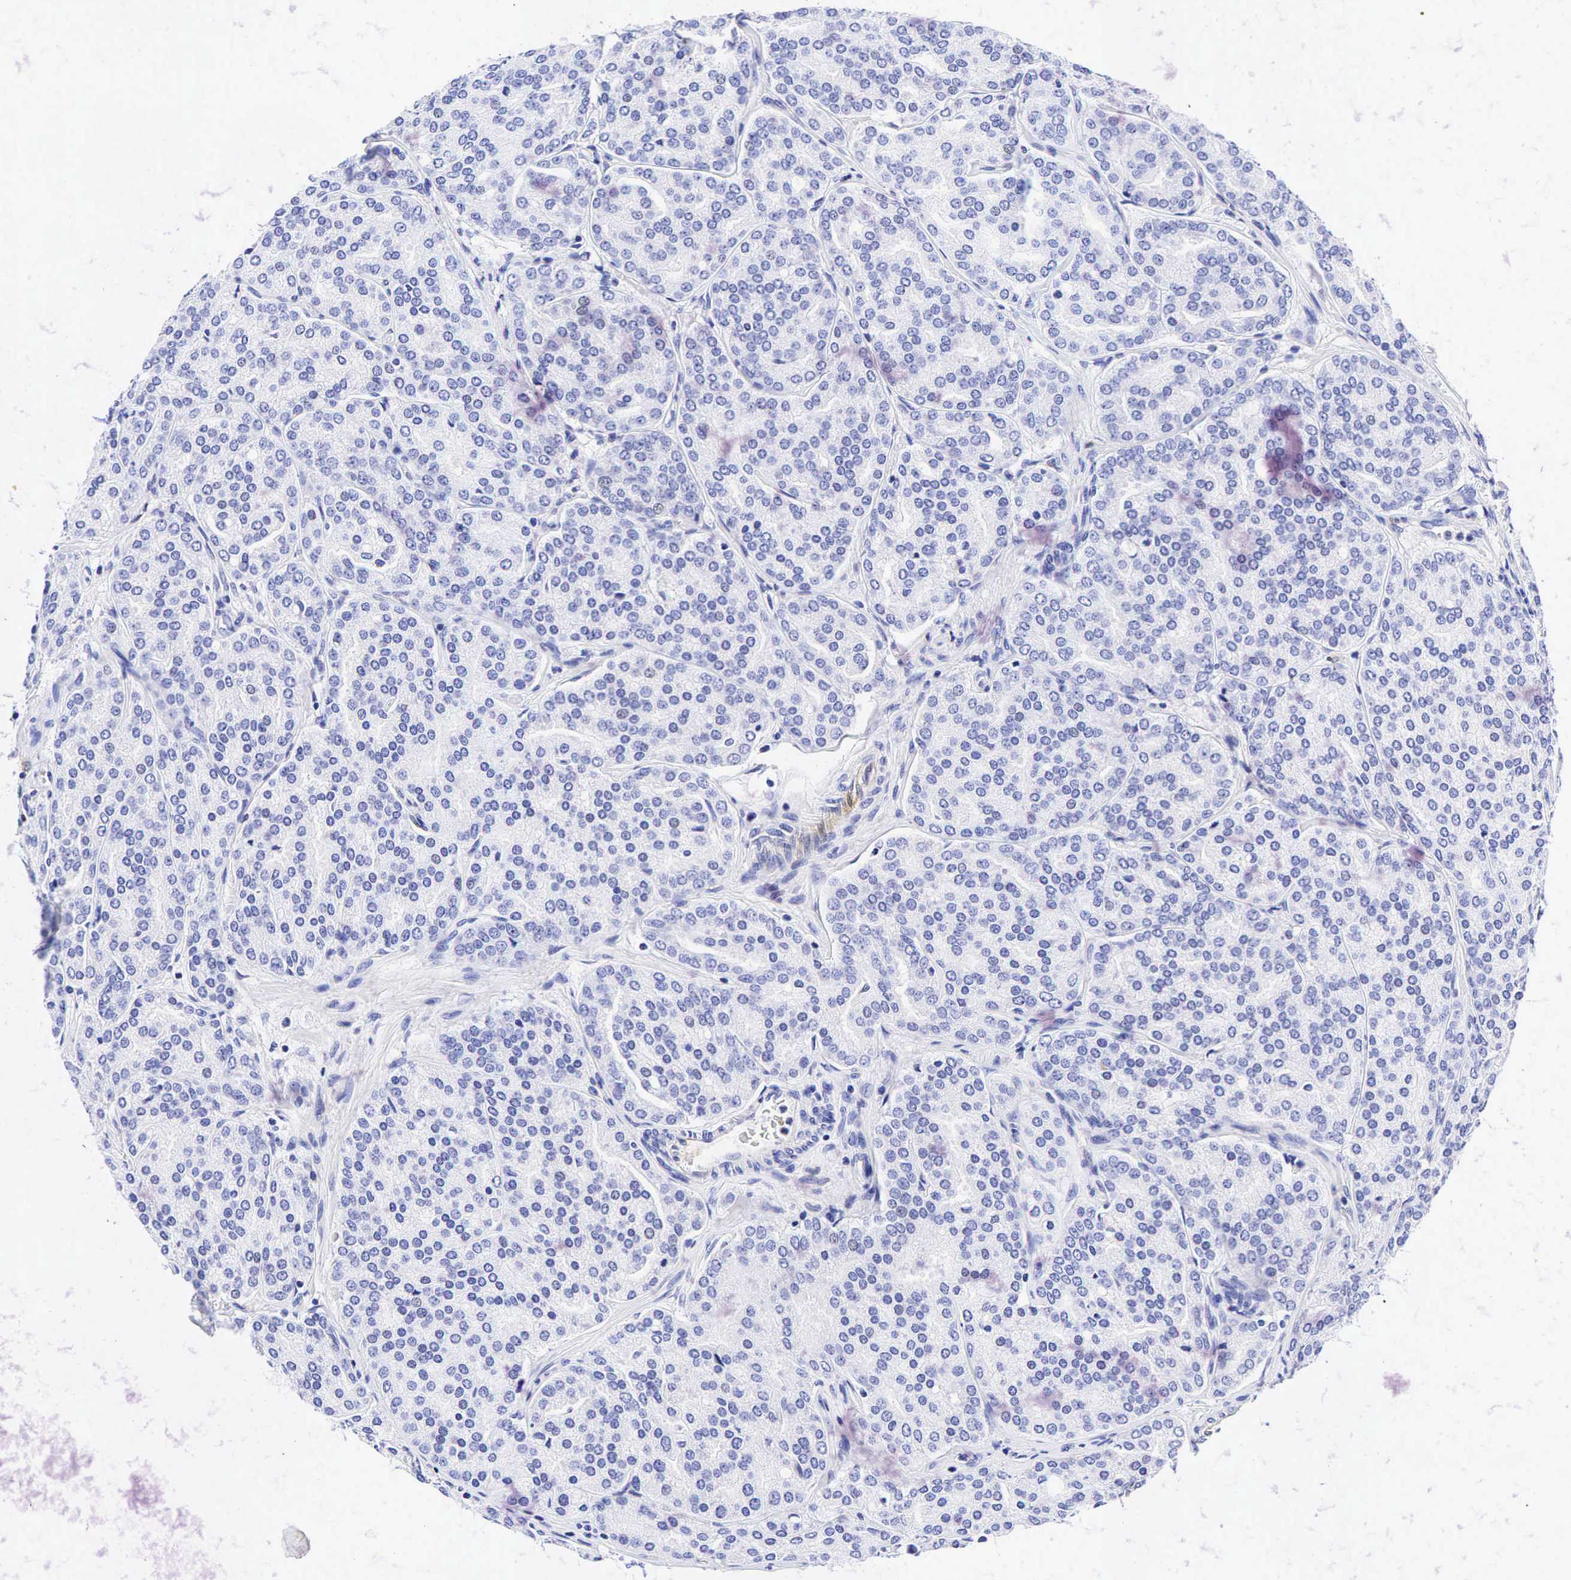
{"staining": {"intensity": "negative", "quantity": "none", "location": "none"}, "tissue": "prostate cancer", "cell_type": "Tumor cells", "image_type": "cancer", "snomed": [{"axis": "morphology", "description": "Adenocarcinoma, High grade"}, {"axis": "topography", "description": "Prostate"}], "caption": "Immunohistochemistry (IHC) image of neoplastic tissue: human prostate cancer (high-grade adenocarcinoma) stained with DAB (3,3'-diaminobenzidine) demonstrates no significant protein staining in tumor cells.", "gene": "TNFRSF8", "patient": {"sex": "male", "age": 64}}